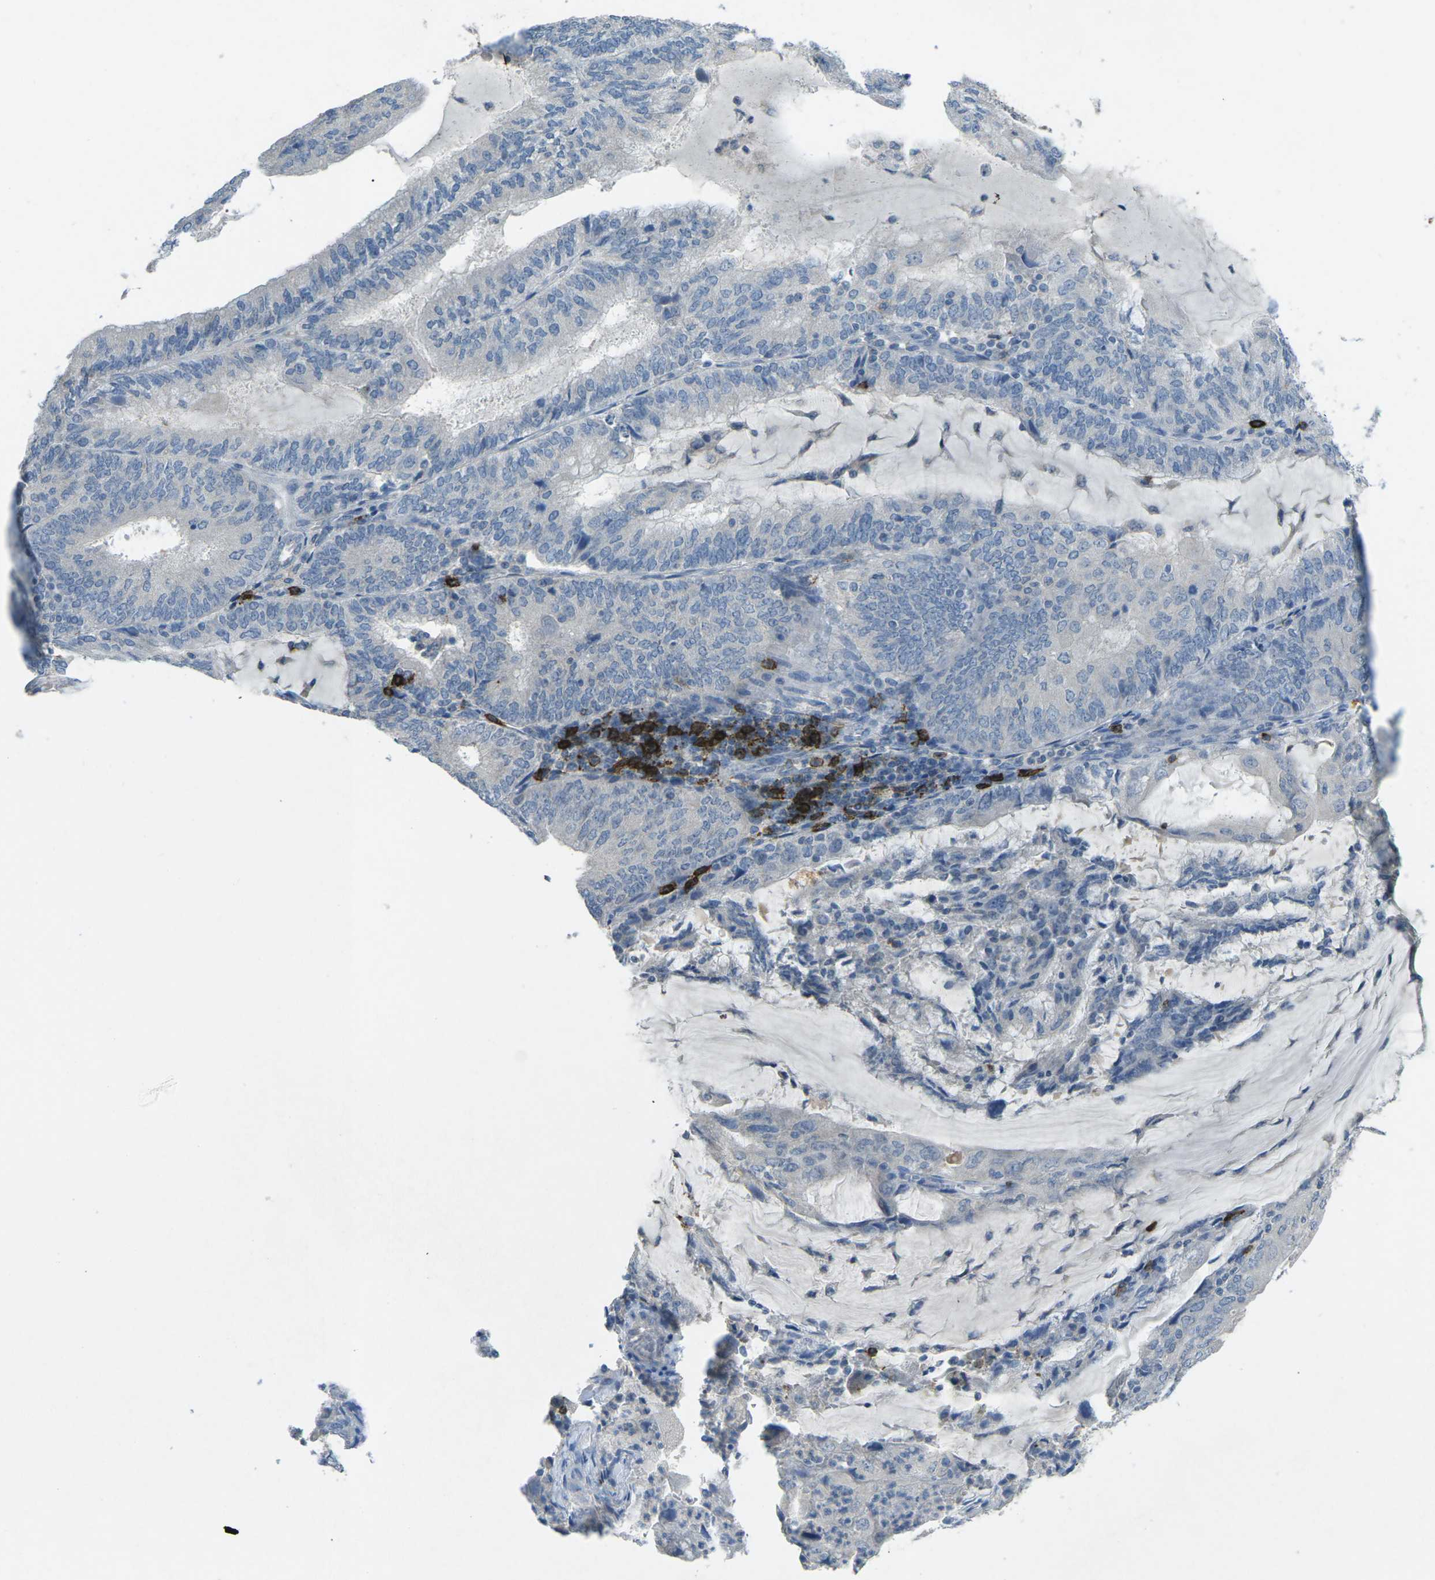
{"staining": {"intensity": "negative", "quantity": "none", "location": "none"}, "tissue": "endometrial cancer", "cell_type": "Tumor cells", "image_type": "cancer", "snomed": [{"axis": "morphology", "description": "Adenocarcinoma, NOS"}, {"axis": "topography", "description": "Endometrium"}], "caption": "The micrograph displays no significant staining in tumor cells of endometrial adenocarcinoma.", "gene": "CD19", "patient": {"sex": "female", "age": 81}}